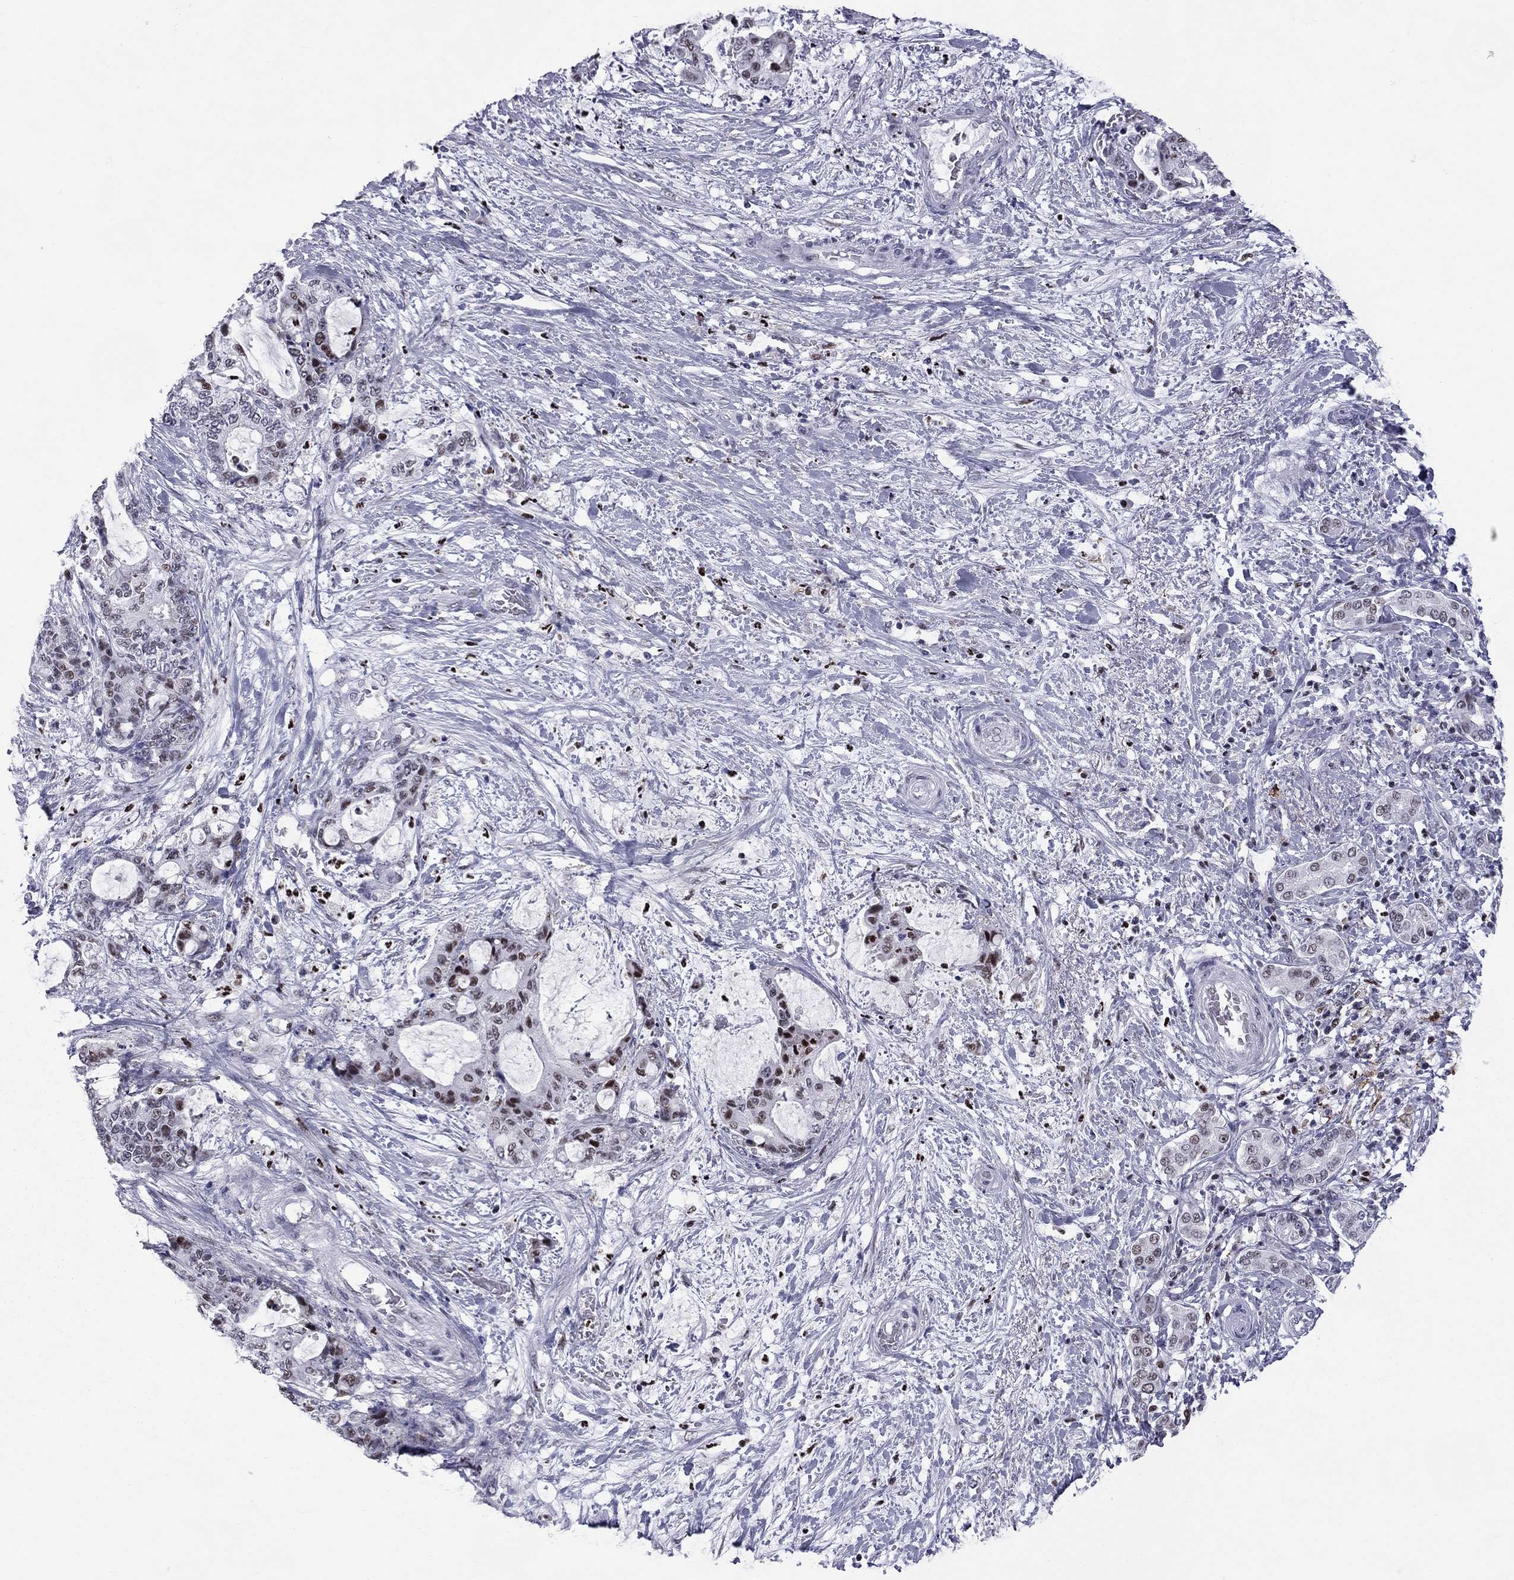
{"staining": {"intensity": "strong", "quantity": "<25%", "location": "nuclear"}, "tissue": "liver cancer", "cell_type": "Tumor cells", "image_type": "cancer", "snomed": [{"axis": "morphology", "description": "Normal tissue, NOS"}, {"axis": "morphology", "description": "Cholangiocarcinoma"}, {"axis": "topography", "description": "Liver"}, {"axis": "topography", "description": "Peripheral nerve tissue"}], "caption": "Tumor cells reveal medium levels of strong nuclear expression in approximately <25% of cells in human liver cholangiocarcinoma.", "gene": "PCGF3", "patient": {"sex": "female", "age": 73}}